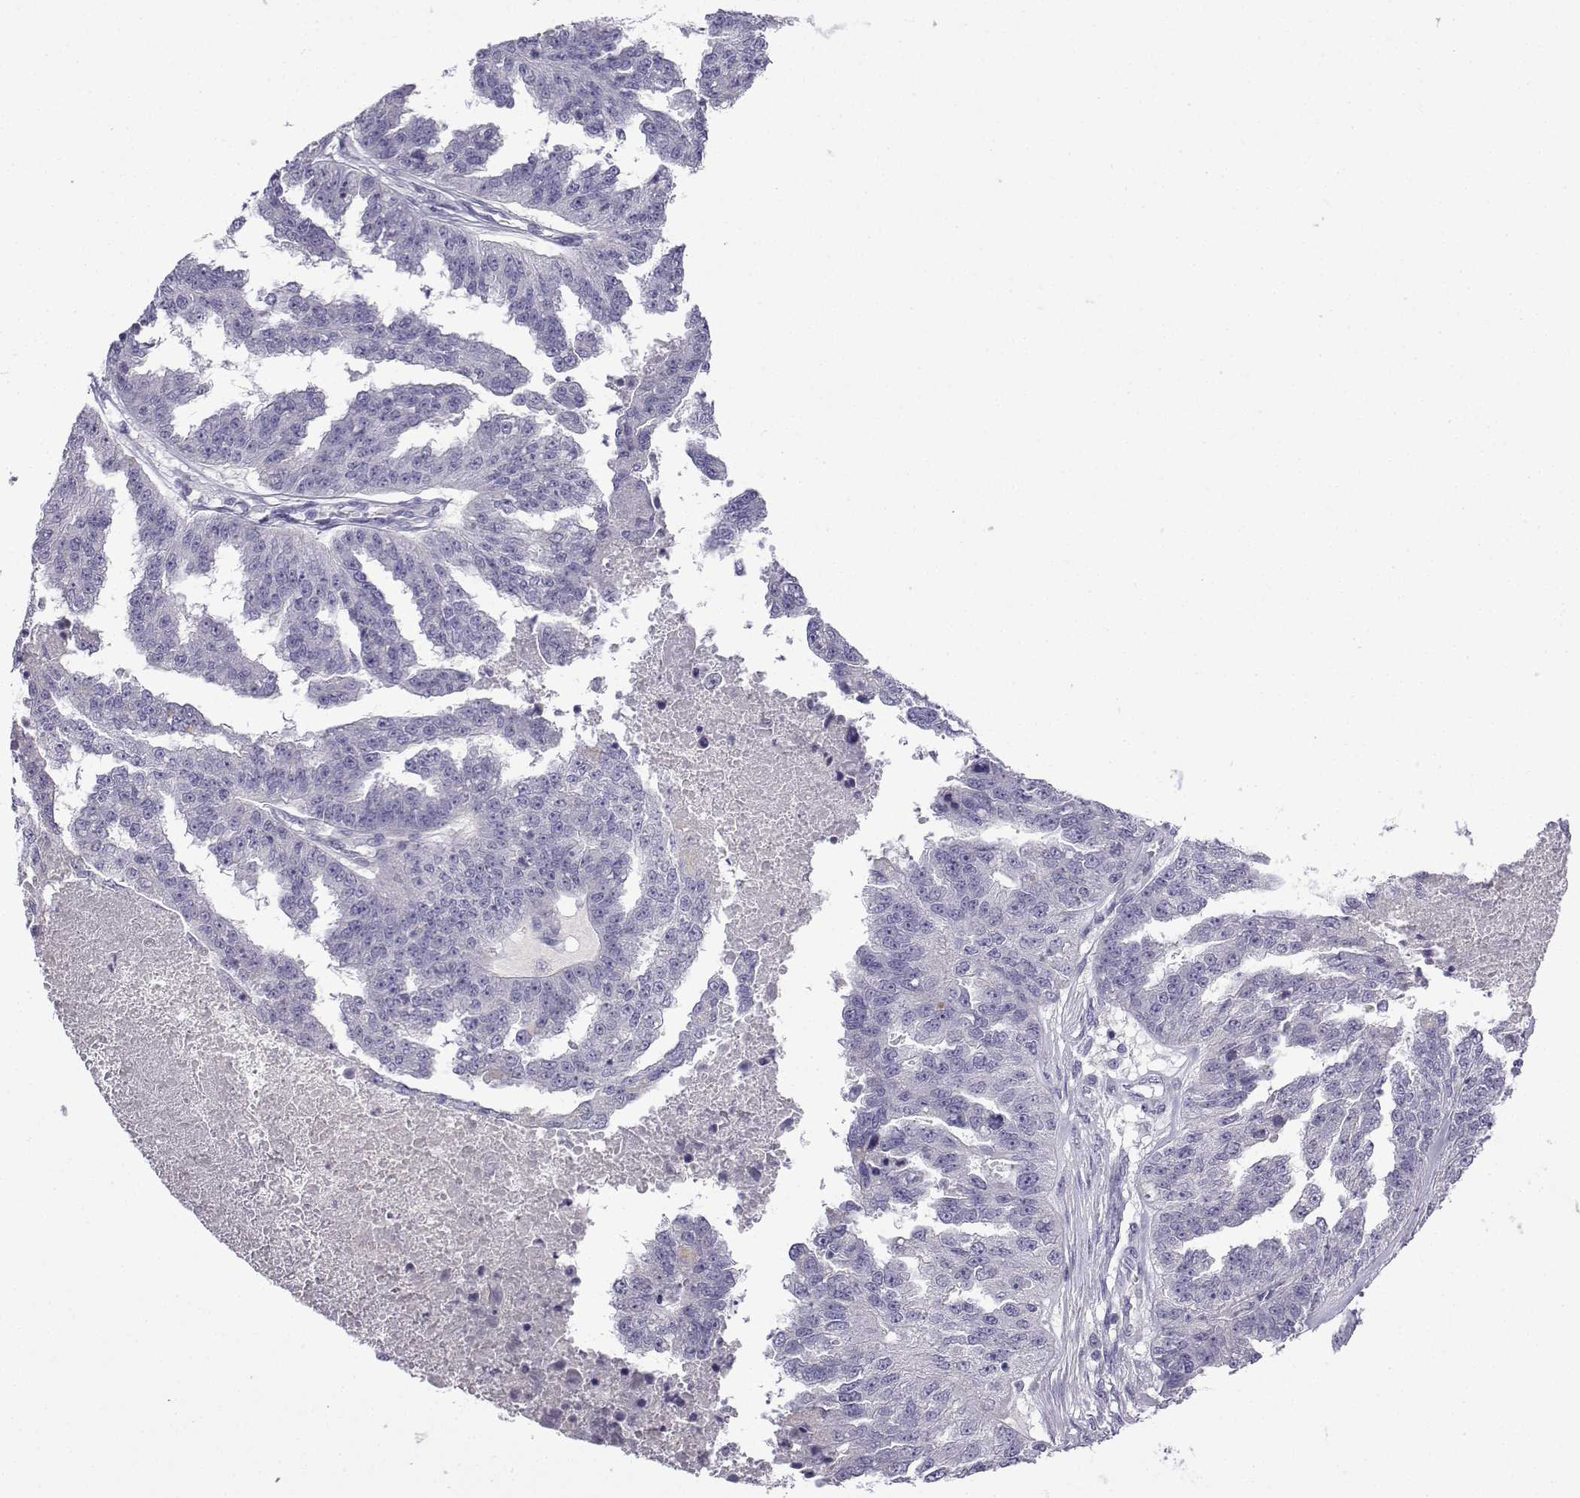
{"staining": {"intensity": "negative", "quantity": "none", "location": "none"}, "tissue": "ovarian cancer", "cell_type": "Tumor cells", "image_type": "cancer", "snomed": [{"axis": "morphology", "description": "Cystadenocarcinoma, serous, NOS"}, {"axis": "topography", "description": "Ovary"}], "caption": "This is an immunohistochemistry (IHC) image of ovarian serous cystadenocarcinoma. There is no expression in tumor cells.", "gene": "SPACA7", "patient": {"sex": "female", "age": 58}}